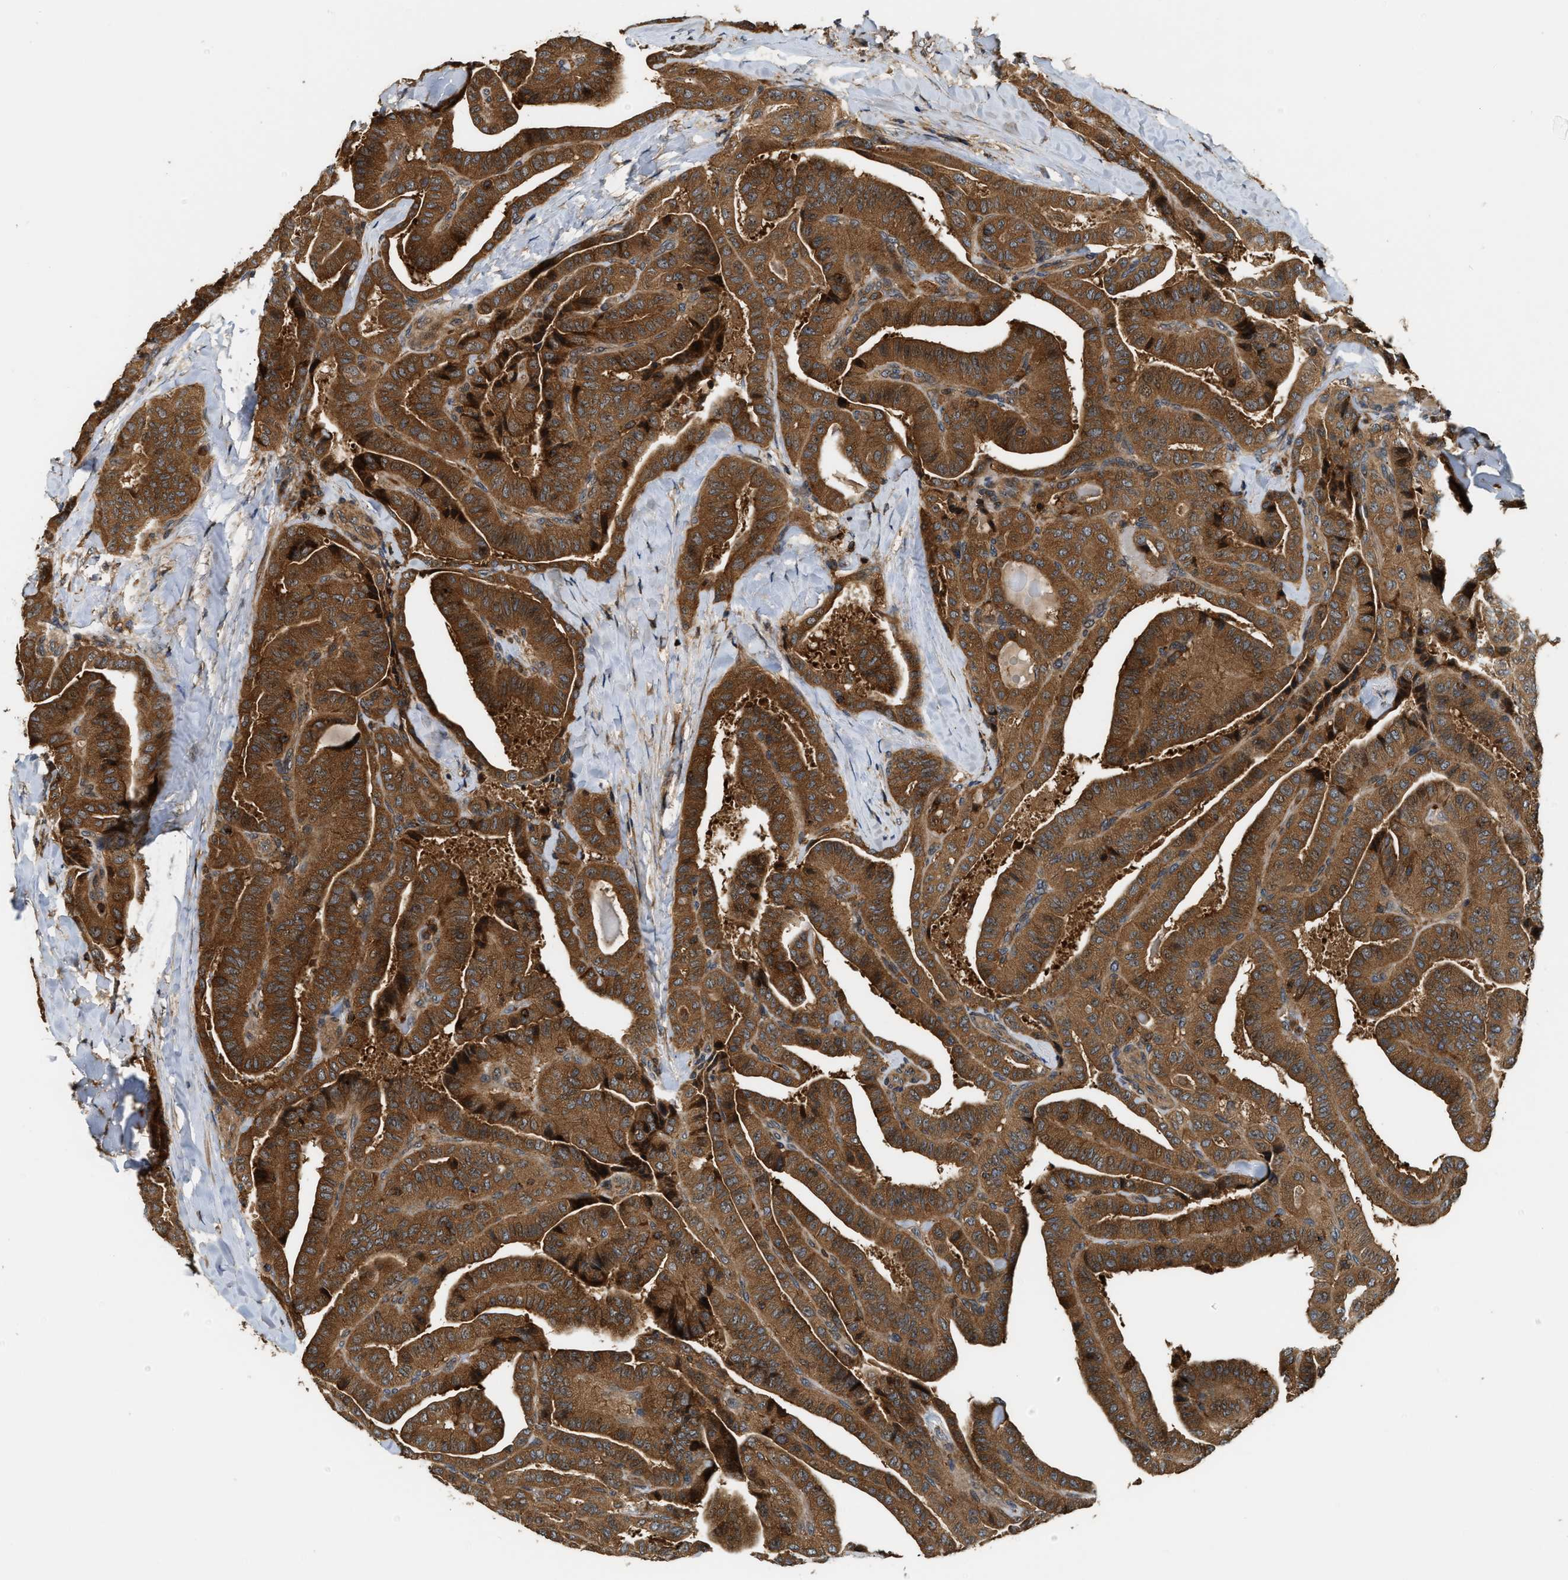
{"staining": {"intensity": "strong", "quantity": ">75%", "location": "cytoplasmic/membranous"}, "tissue": "thyroid cancer", "cell_type": "Tumor cells", "image_type": "cancer", "snomed": [{"axis": "morphology", "description": "Papillary adenocarcinoma, NOS"}, {"axis": "topography", "description": "Thyroid gland"}], "caption": "A high amount of strong cytoplasmic/membranous positivity is appreciated in approximately >75% of tumor cells in thyroid cancer (papillary adenocarcinoma) tissue.", "gene": "SNX5", "patient": {"sex": "male", "age": 77}}